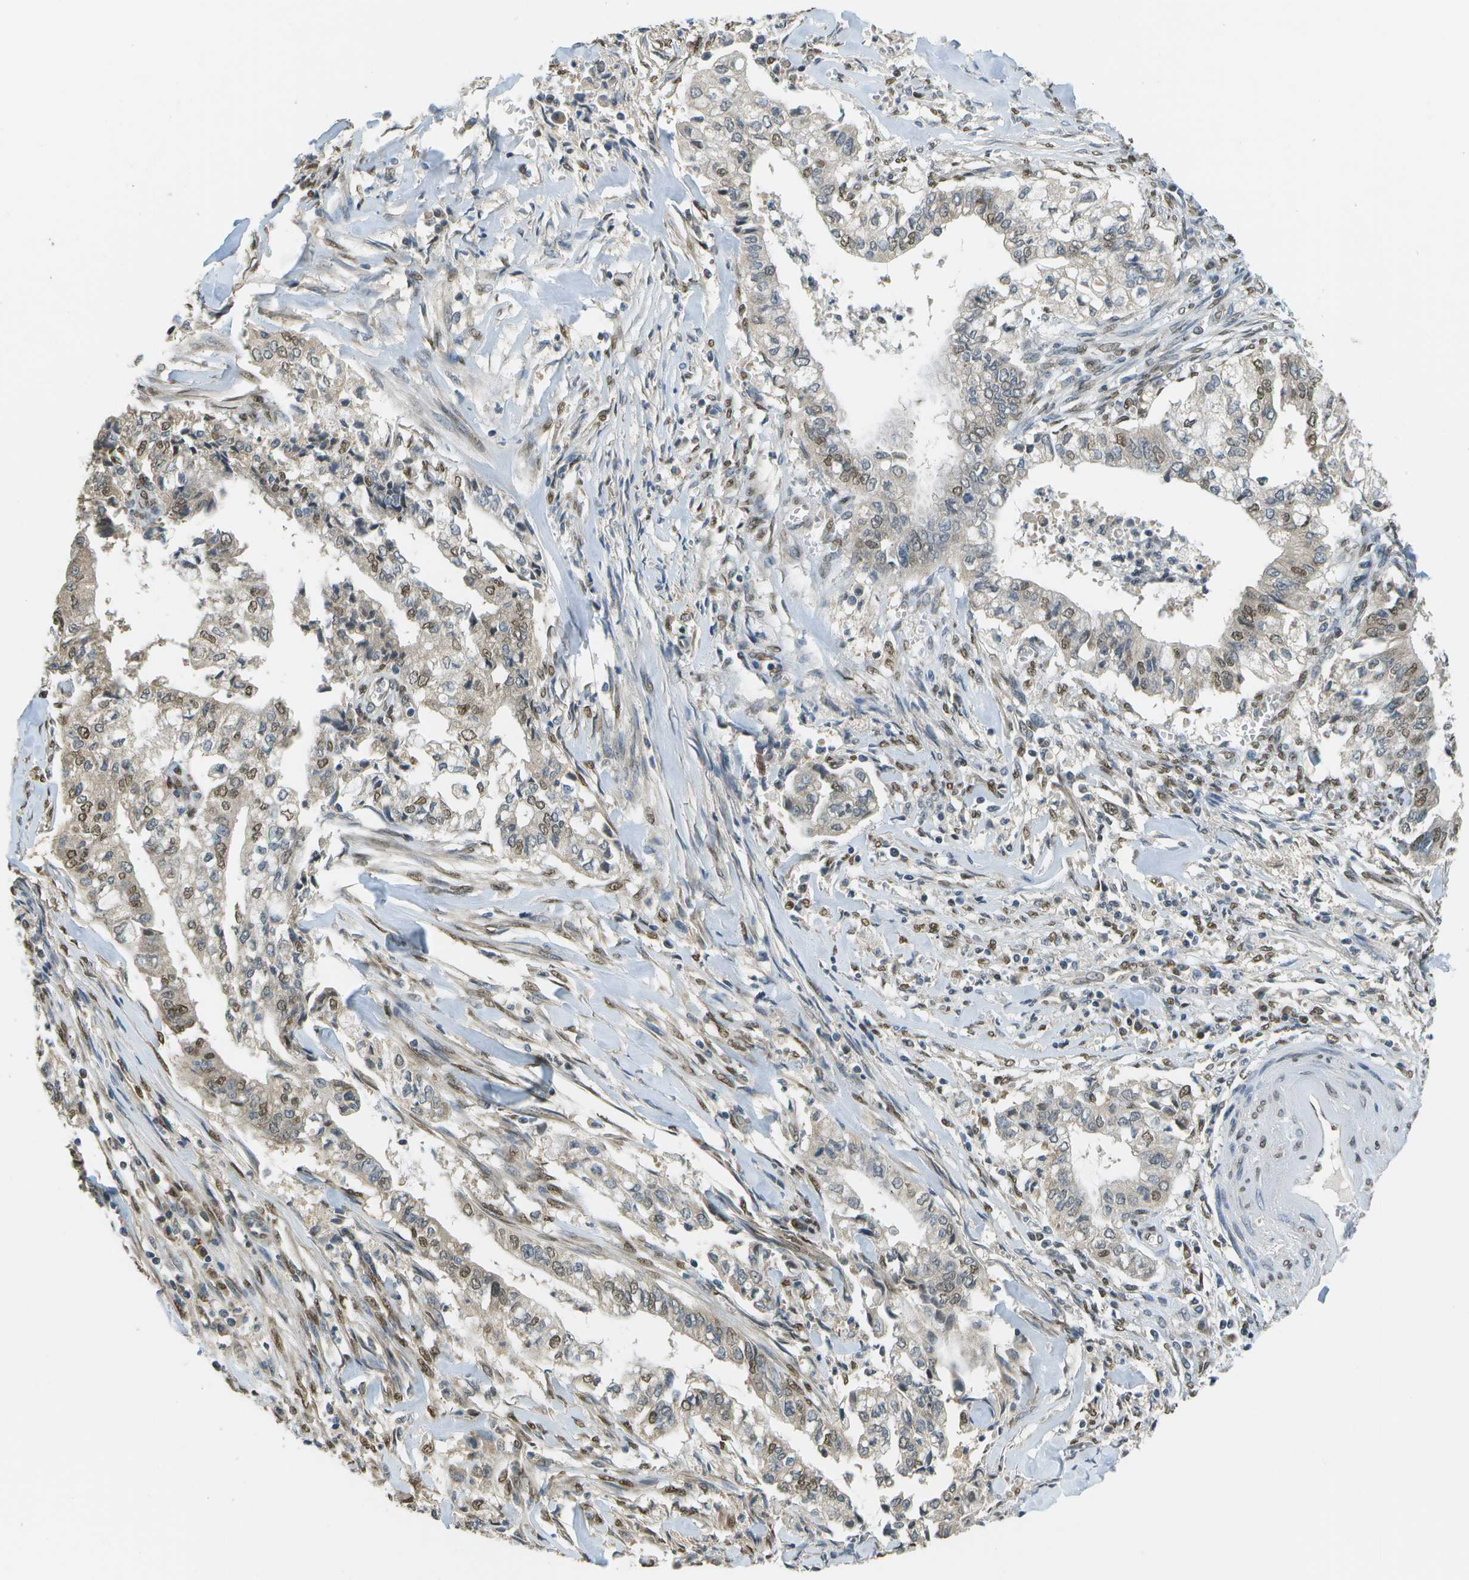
{"staining": {"intensity": "moderate", "quantity": "25%-75%", "location": "nuclear"}, "tissue": "cervical cancer", "cell_type": "Tumor cells", "image_type": "cancer", "snomed": [{"axis": "morphology", "description": "Adenocarcinoma, NOS"}, {"axis": "topography", "description": "Cervix"}], "caption": "A brown stain shows moderate nuclear expression of a protein in cervical cancer (adenocarcinoma) tumor cells. (IHC, brightfield microscopy, high magnification).", "gene": "ABL2", "patient": {"sex": "female", "age": 44}}